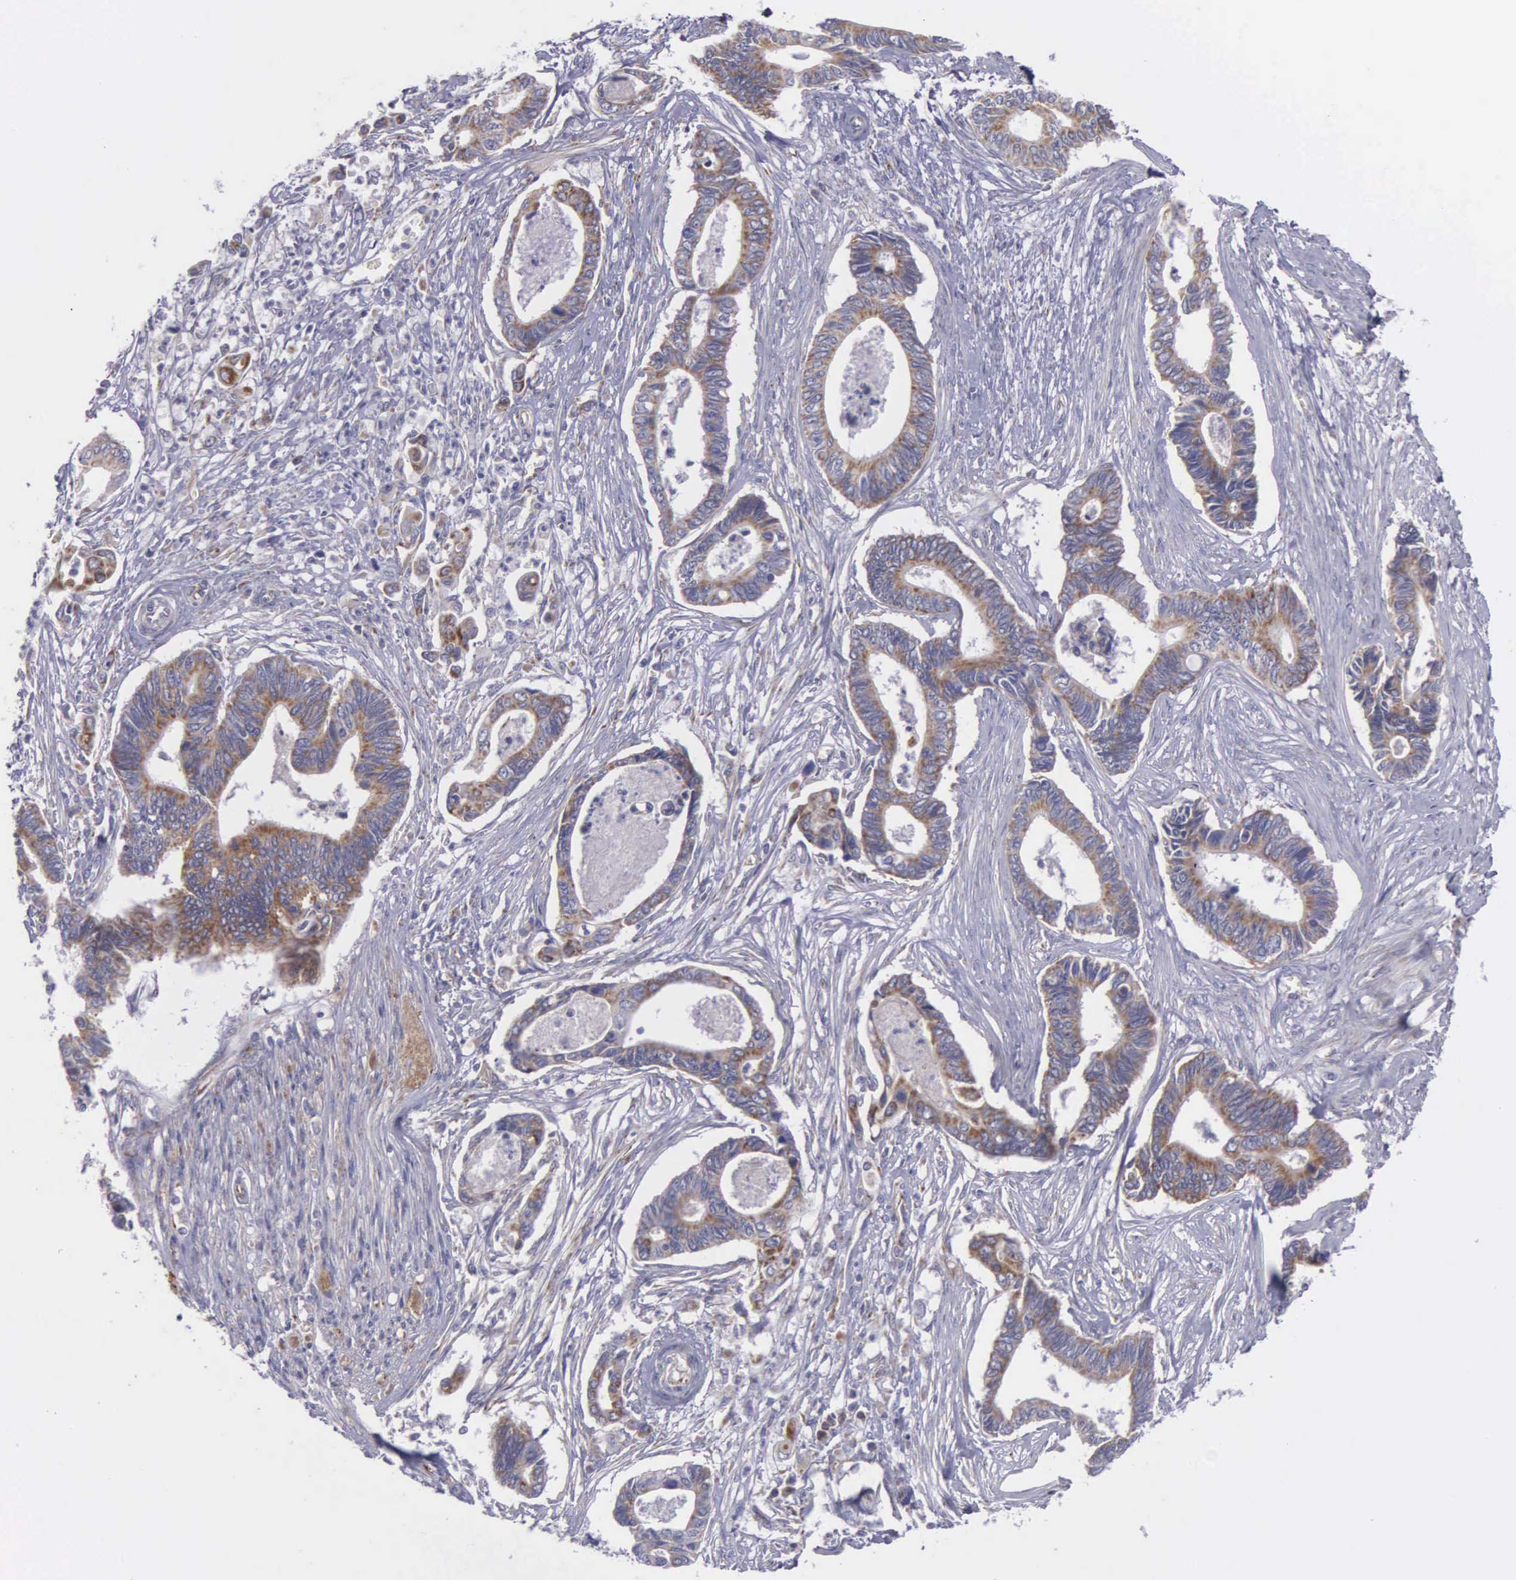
{"staining": {"intensity": "moderate", "quantity": ">75%", "location": "cytoplasmic/membranous"}, "tissue": "pancreatic cancer", "cell_type": "Tumor cells", "image_type": "cancer", "snomed": [{"axis": "morphology", "description": "Adenocarcinoma, NOS"}, {"axis": "topography", "description": "Pancreas"}], "caption": "Pancreatic adenocarcinoma stained for a protein (brown) exhibits moderate cytoplasmic/membranous positive staining in about >75% of tumor cells.", "gene": "SYNJ2BP", "patient": {"sex": "female", "age": 70}}